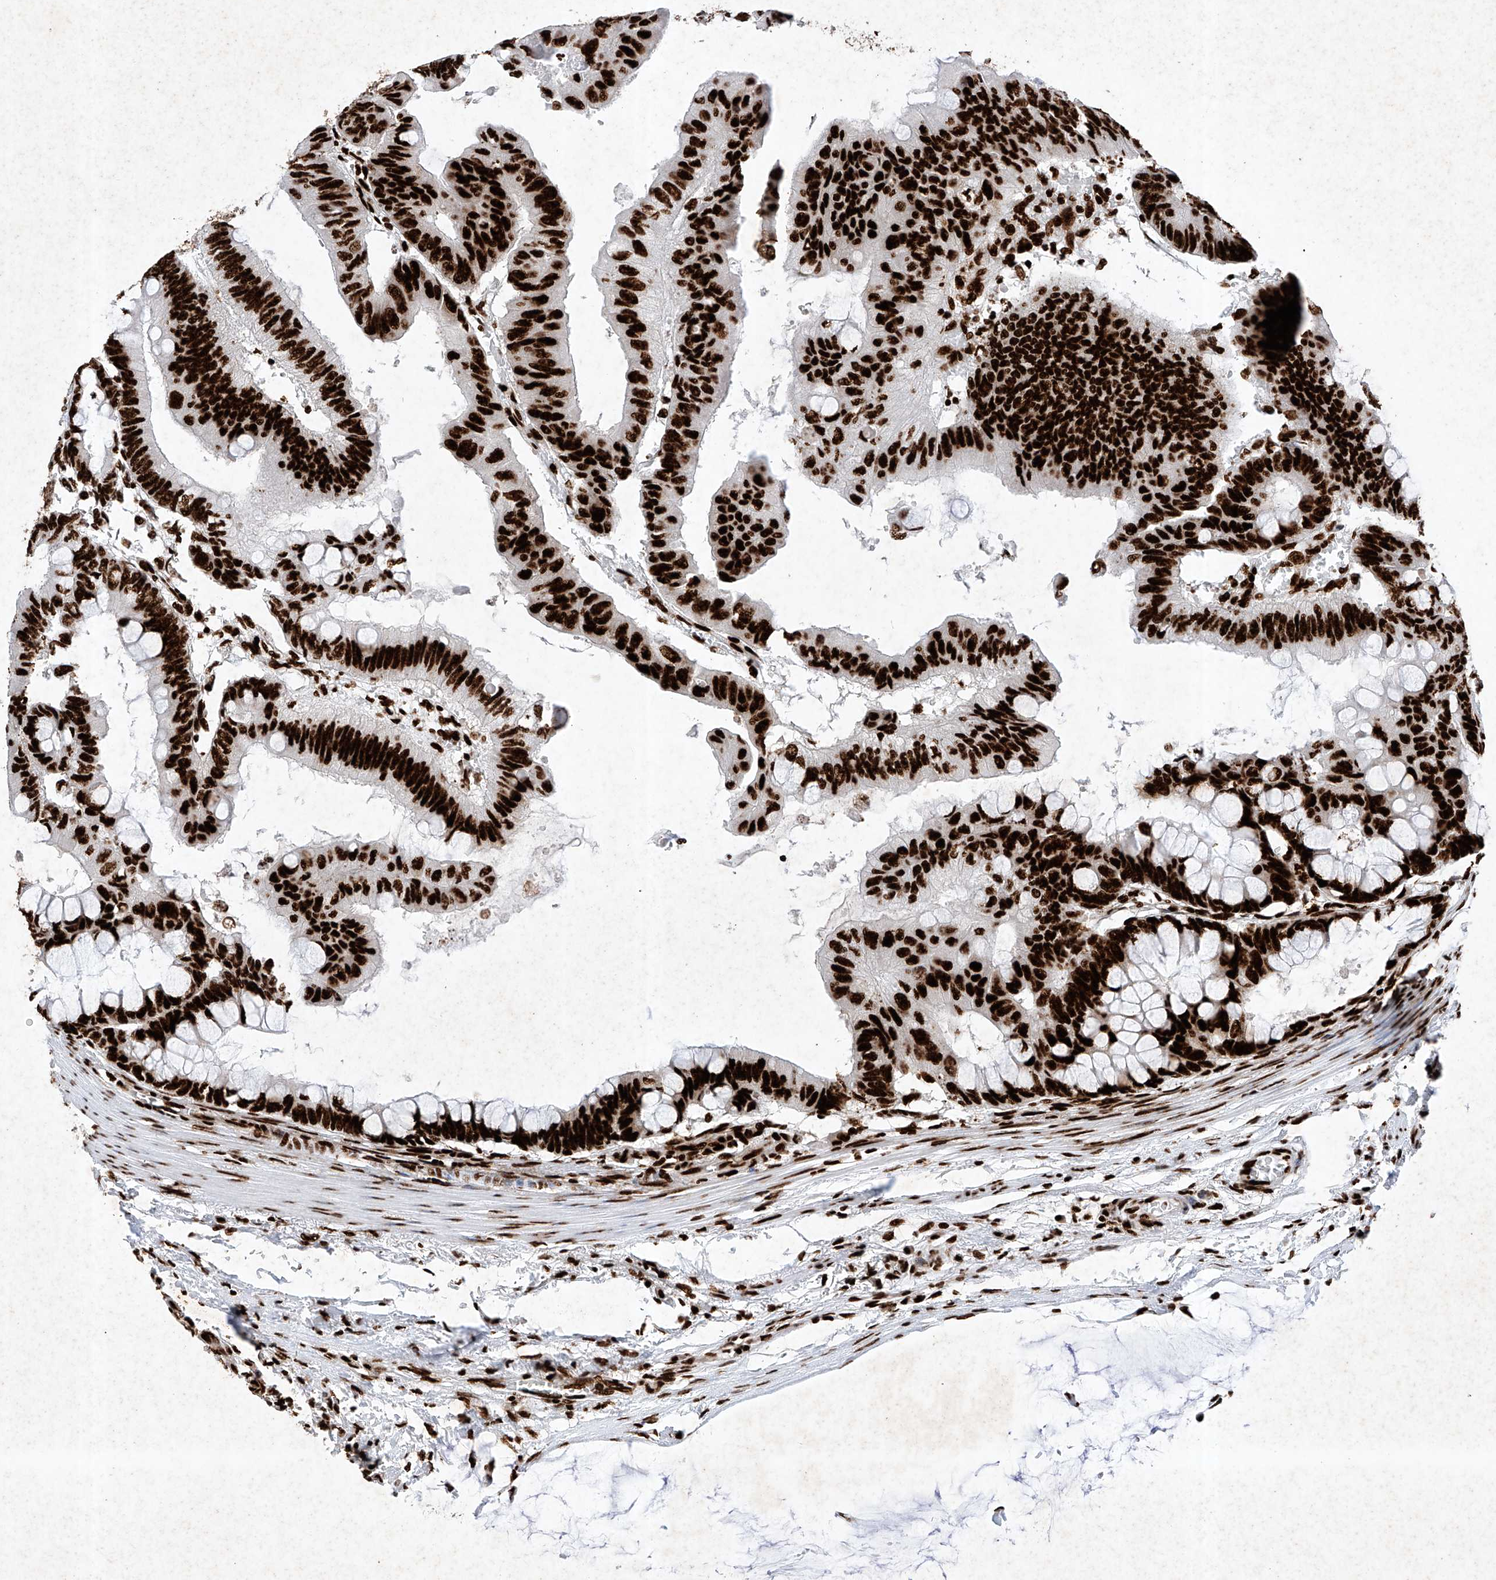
{"staining": {"intensity": "strong", "quantity": ">75%", "location": "nuclear"}, "tissue": "colorectal cancer", "cell_type": "Tumor cells", "image_type": "cancer", "snomed": [{"axis": "morphology", "description": "Normal tissue, NOS"}, {"axis": "morphology", "description": "Adenocarcinoma, NOS"}, {"axis": "topography", "description": "Rectum"}, {"axis": "topography", "description": "Peripheral nerve tissue"}], "caption": "A high amount of strong nuclear positivity is present in about >75% of tumor cells in colorectal cancer tissue.", "gene": "SRSF6", "patient": {"sex": "male", "age": 92}}